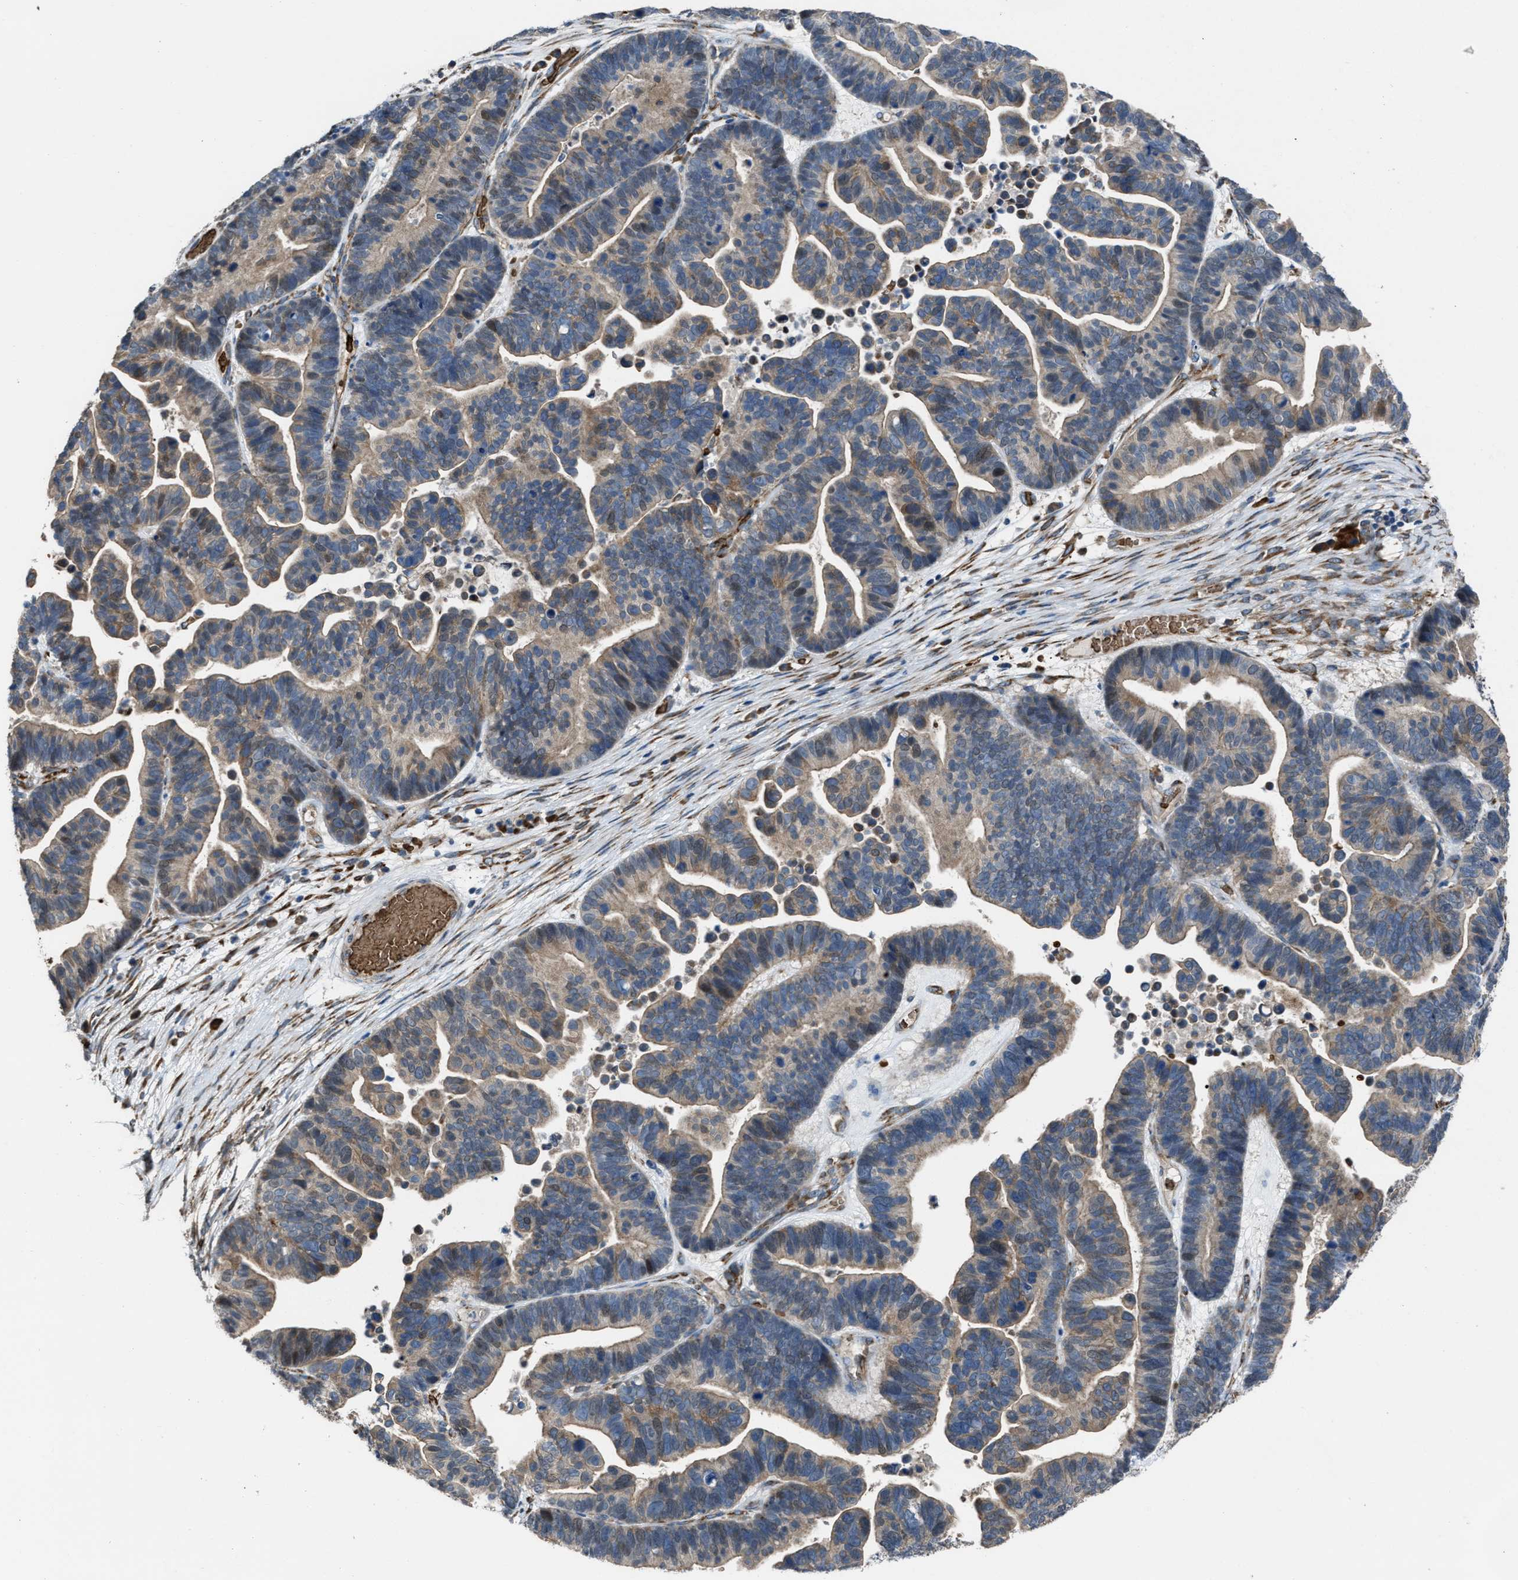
{"staining": {"intensity": "moderate", "quantity": ">75%", "location": "cytoplasmic/membranous"}, "tissue": "ovarian cancer", "cell_type": "Tumor cells", "image_type": "cancer", "snomed": [{"axis": "morphology", "description": "Cystadenocarcinoma, serous, NOS"}, {"axis": "topography", "description": "Ovary"}], "caption": "A brown stain labels moderate cytoplasmic/membranous positivity of a protein in ovarian cancer tumor cells.", "gene": "SELENOM", "patient": {"sex": "female", "age": 56}}